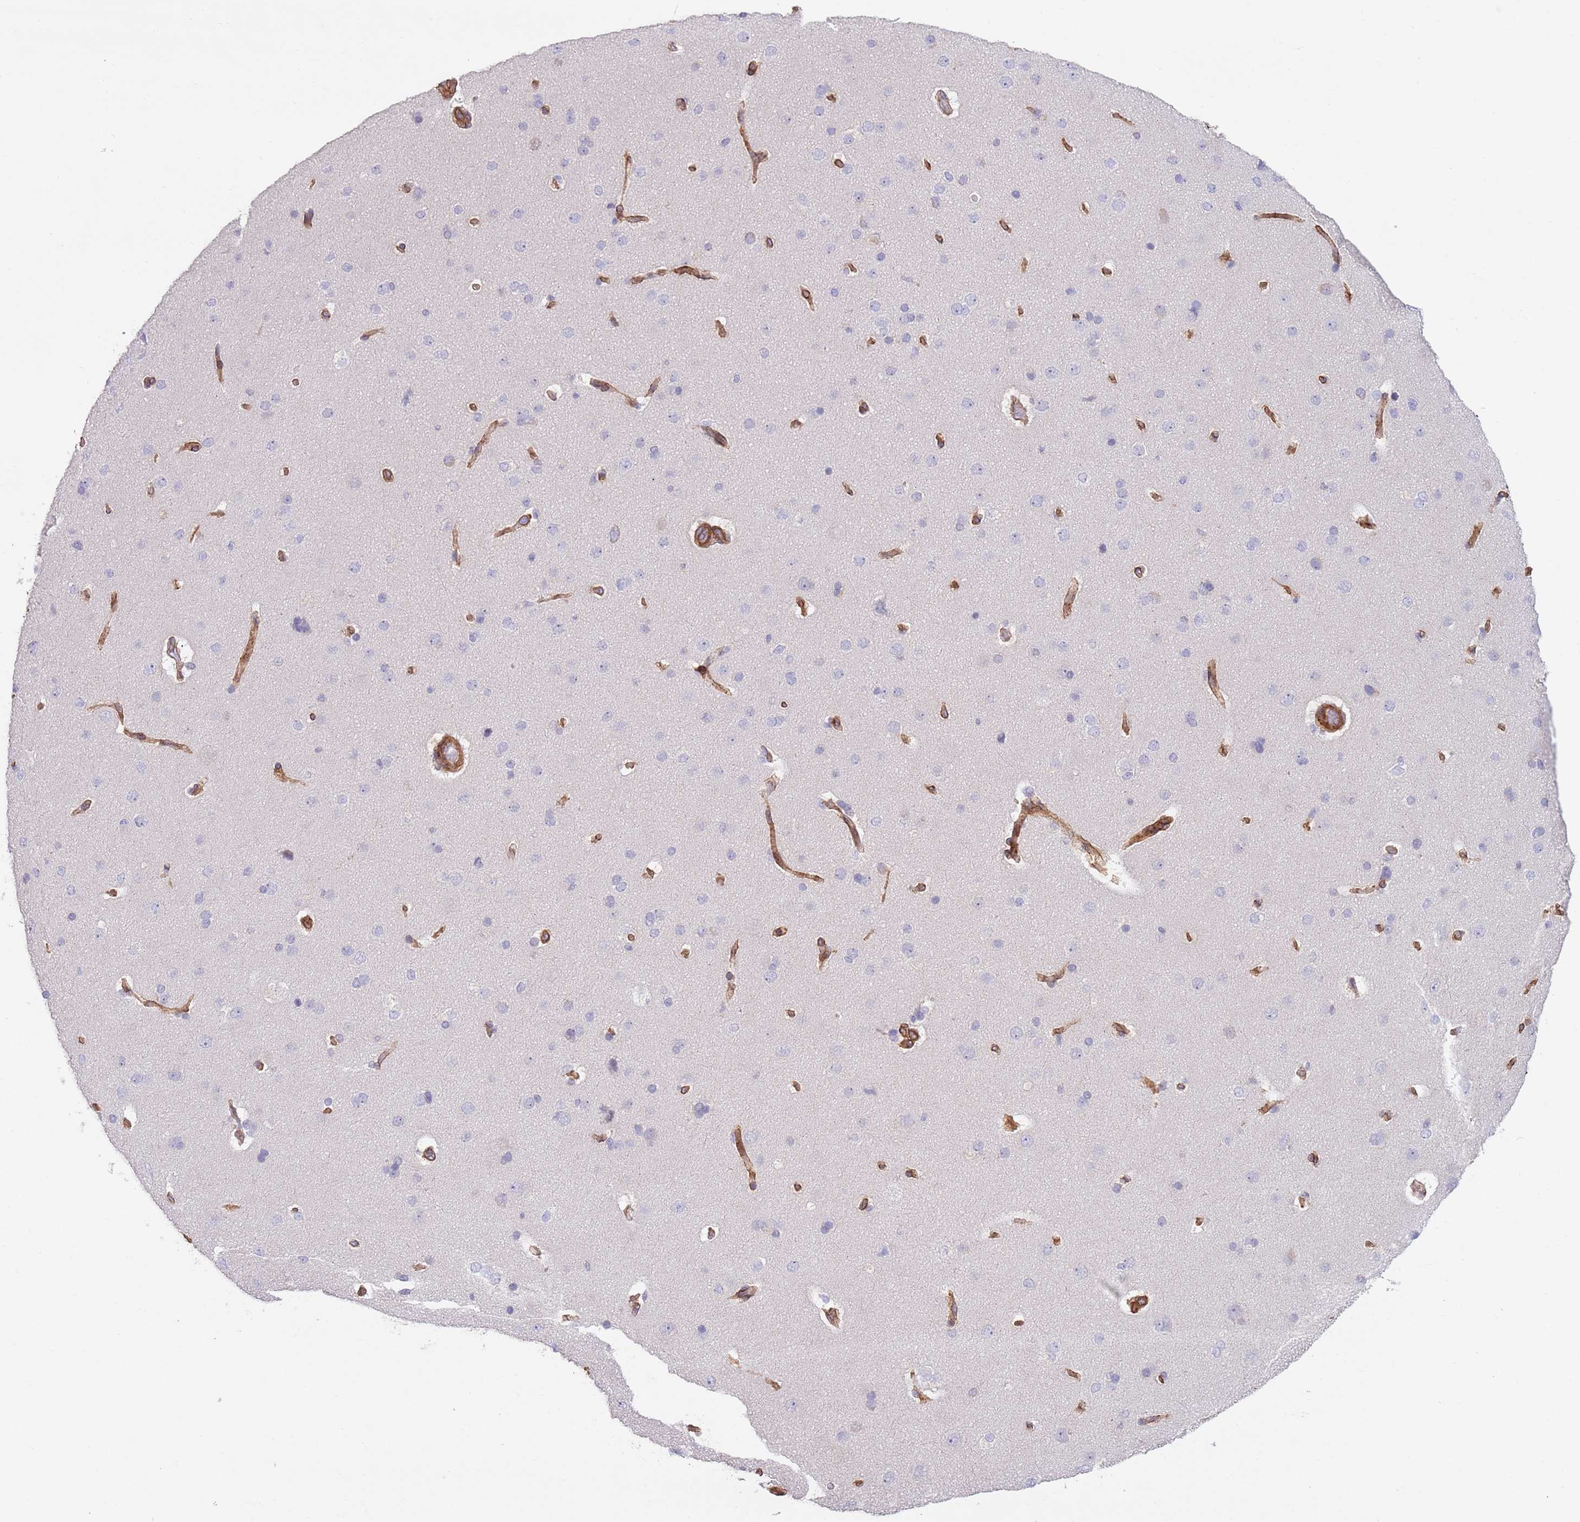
{"staining": {"intensity": "strong", "quantity": ">75%", "location": "cytoplasmic/membranous"}, "tissue": "cerebral cortex", "cell_type": "Endothelial cells", "image_type": "normal", "snomed": [{"axis": "morphology", "description": "Normal tissue, NOS"}, {"axis": "topography", "description": "Cerebral cortex"}], "caption": "A high amount of strong cytoplasmic/membranous positivity is identified in approximately >75% of endothelial cells in benign cerebral cortex. (IHC, brightfield microscopy, high magnification).", "gene": "TINAGL1", "patient": {"sex": "male", "age": 62}}